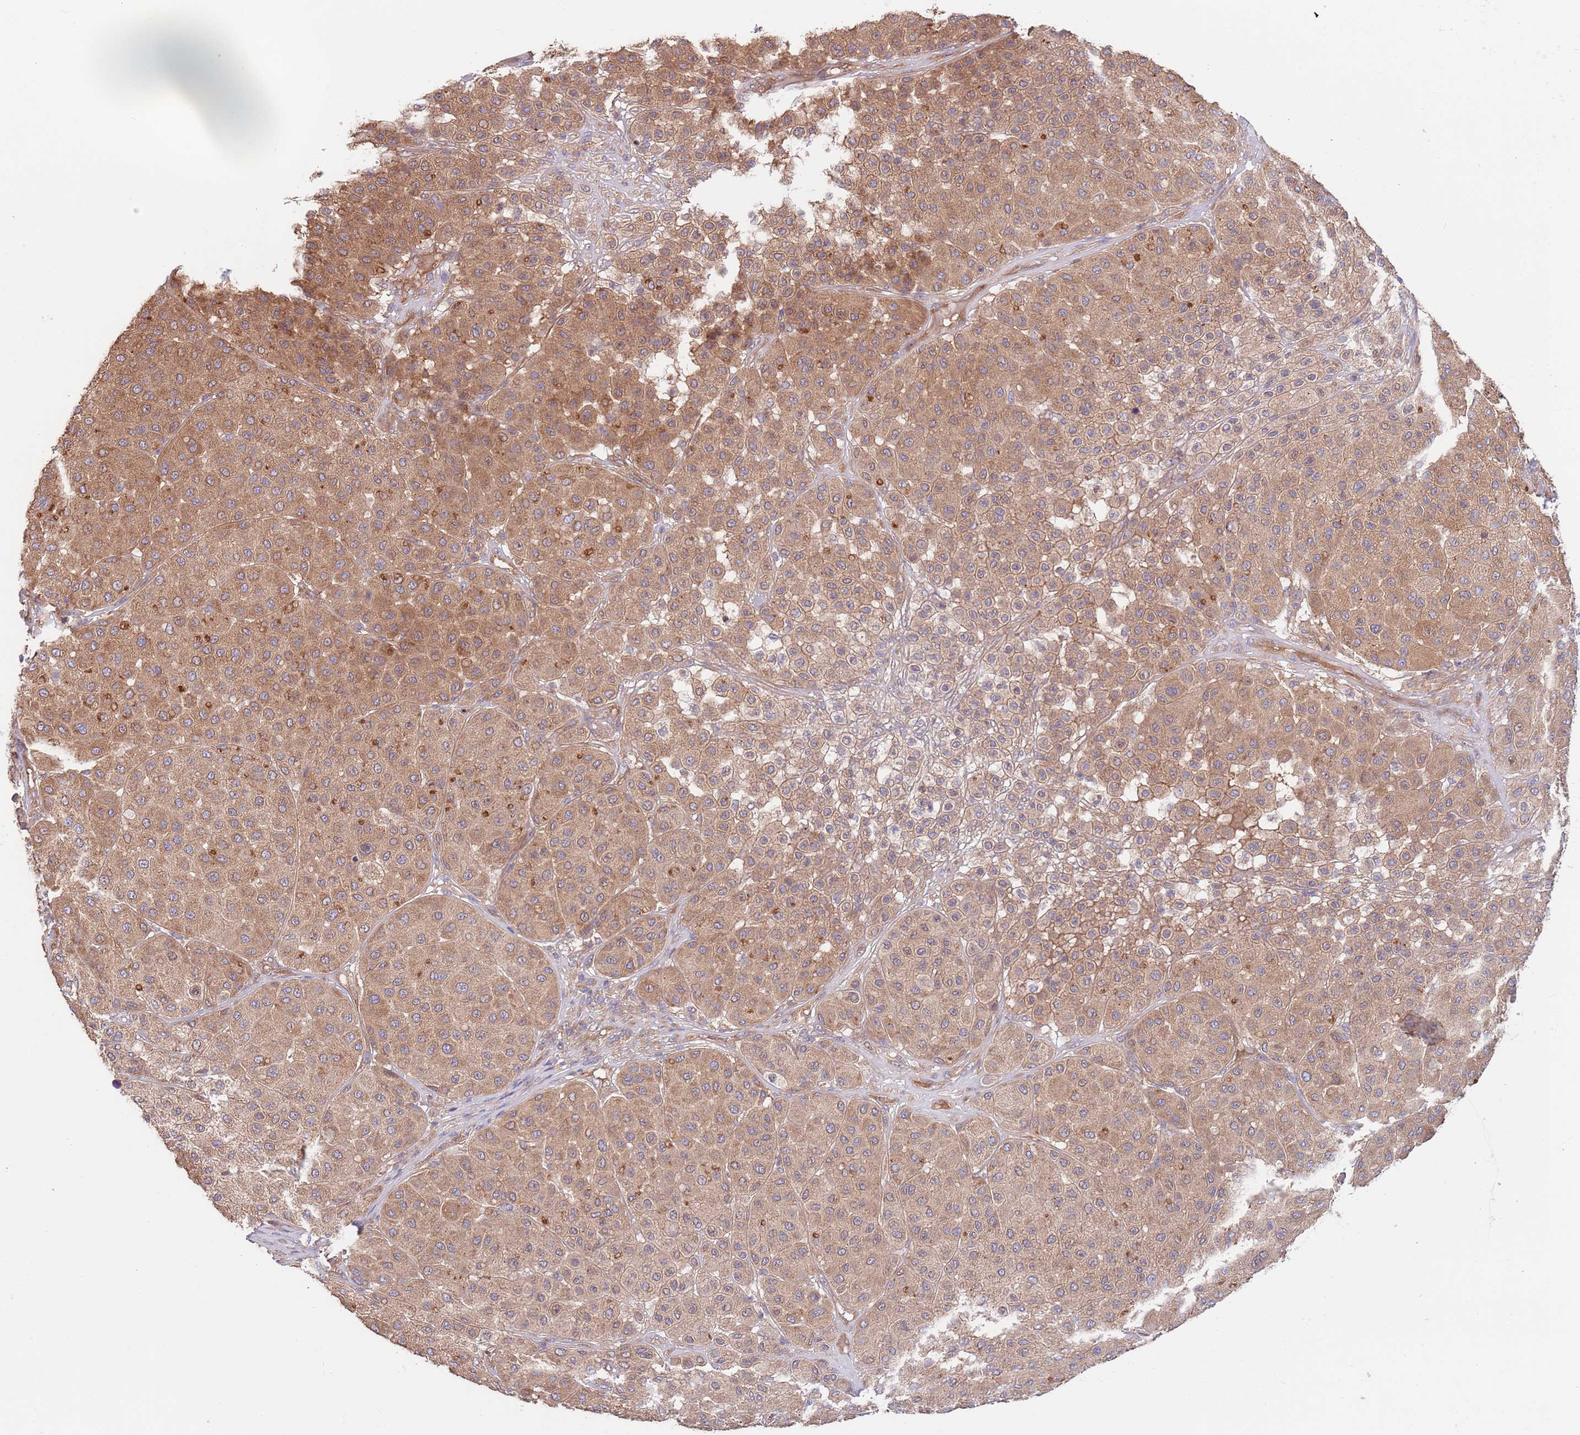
{"staining": {"intensity": "moderate", "quantity": ">75%", "location": "cytoplasmic/membranous"}, "tissue": "melanoma", "cell_type": "Tumor cells", "image_type": "cancer", "snomed": [{"axis": "morphology", "description": "Malignant melanoma, Metastatic site"}, {"axis": "topography", "description": "Smooth muscle"}], "caption": "The photomicrograph exhibits immunohistochemical staining of melanoma. There is moderate cytoplasmic/membranous positivity is present in approximately >75% of tumor cells.", "gene": "EIF3F", "patient": {"sex": "male", "age": 41}}